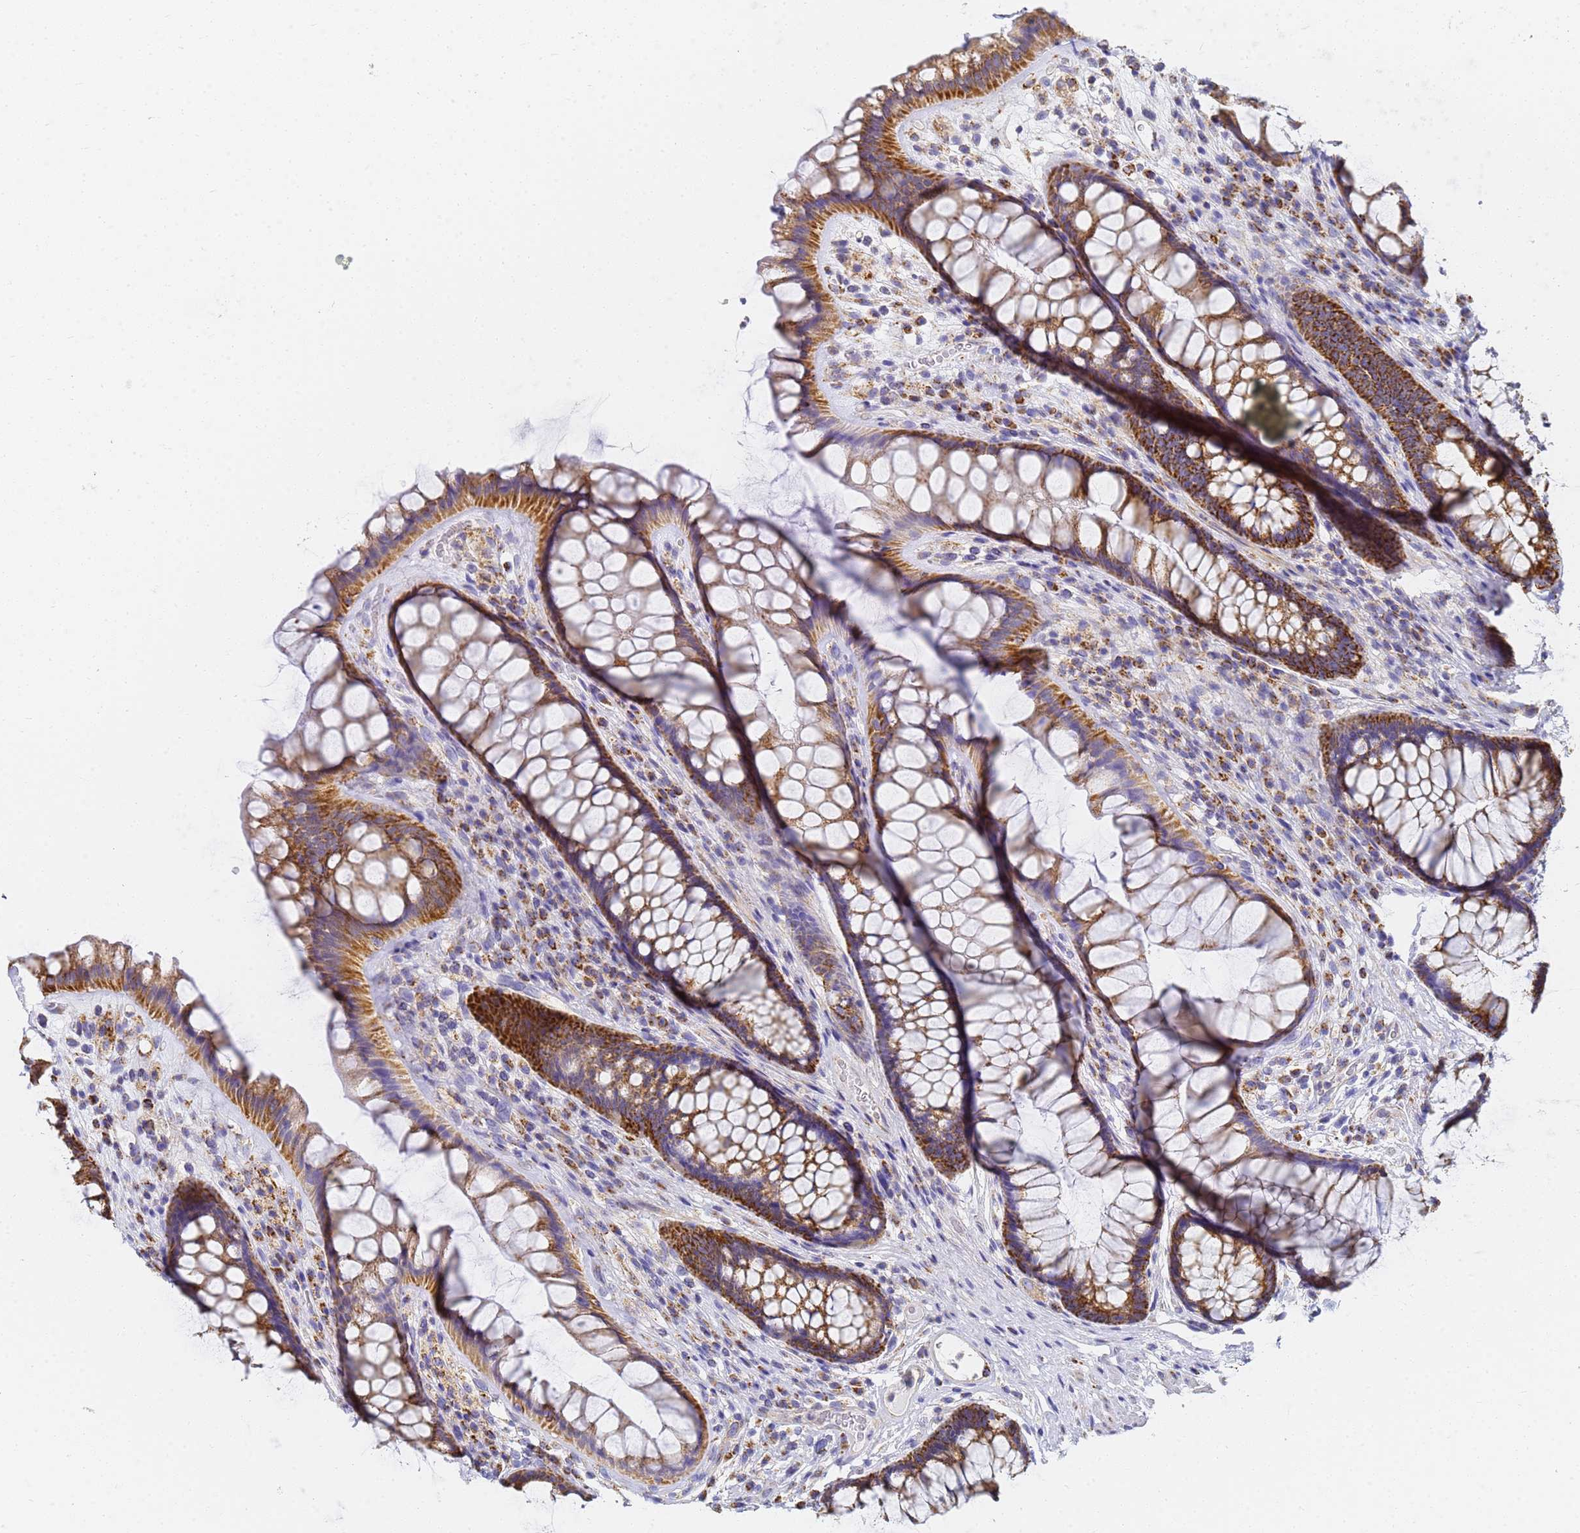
{"staining": {"intensity": "strong", "quantity": ">75%", "location": "cytoplasmic/membranous"}, "tissue": "rectum", "cell_type": "Glandular cells", "image_type": "normal", "snomed": [{"axis": "morphology", "description": "Normal tissue, NOS"}, {"axis": "topography", "description": "Rectum"}], "caption": "Brown immunohistochemical staining in normal human rectum reveals strong cytoplasmic/membranous expression in about >75% of glandular cells.", "gene": "CNIH4", "patient": {"sex": "male", "age": 74}}